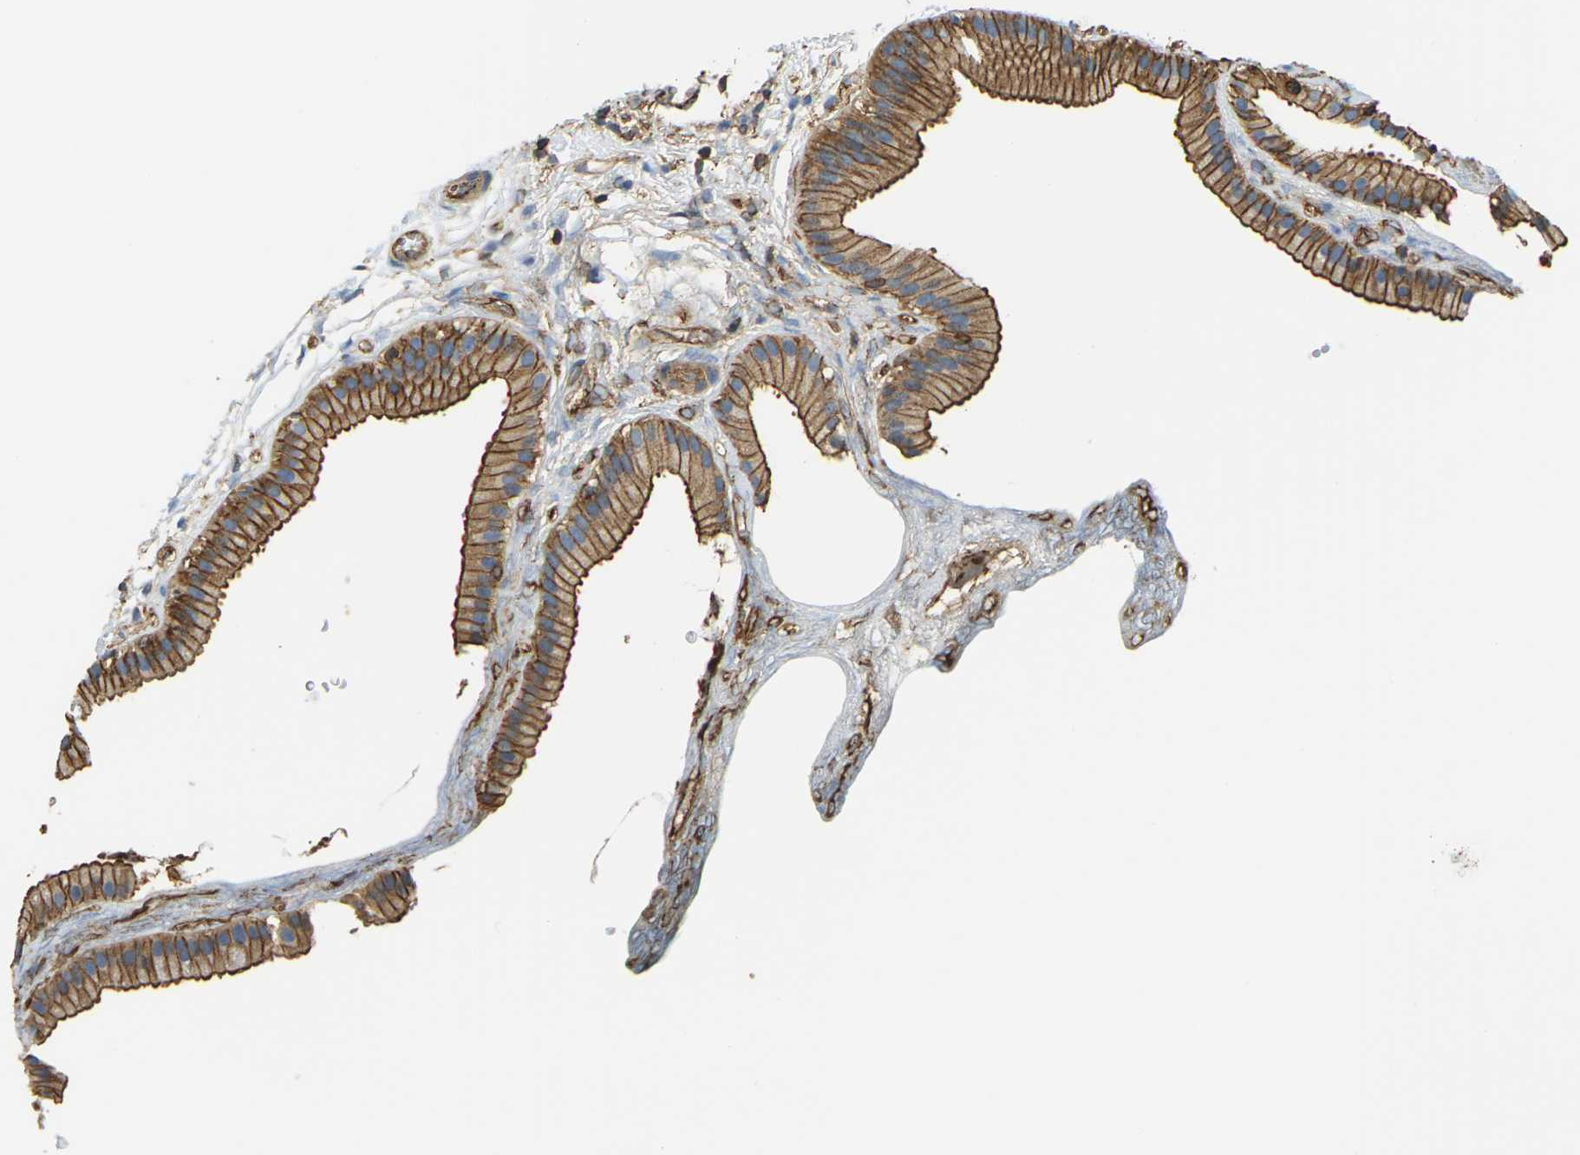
{"staining": {"intensity": "moderate", "quantity": ">75%", "location": "cytoplasmic/membranous"}, "tissue": "gallbladder", "cell_type": "Glandular cells", "image_type": "normal", "snomed": [{"axis": "morphology", "description": "Normal tissue, NOS"}, {"axis": "topography", "description": "Gallbladder"}], "caption": "Unremarkable gallbladder was stained to show a protein in brown. There is medium levels of moderate cytoplasmic/membranous expression in about >75% of glandular cells.", "gene": "IQGAP1", "patient": {"sex": "female", "age": 64}}